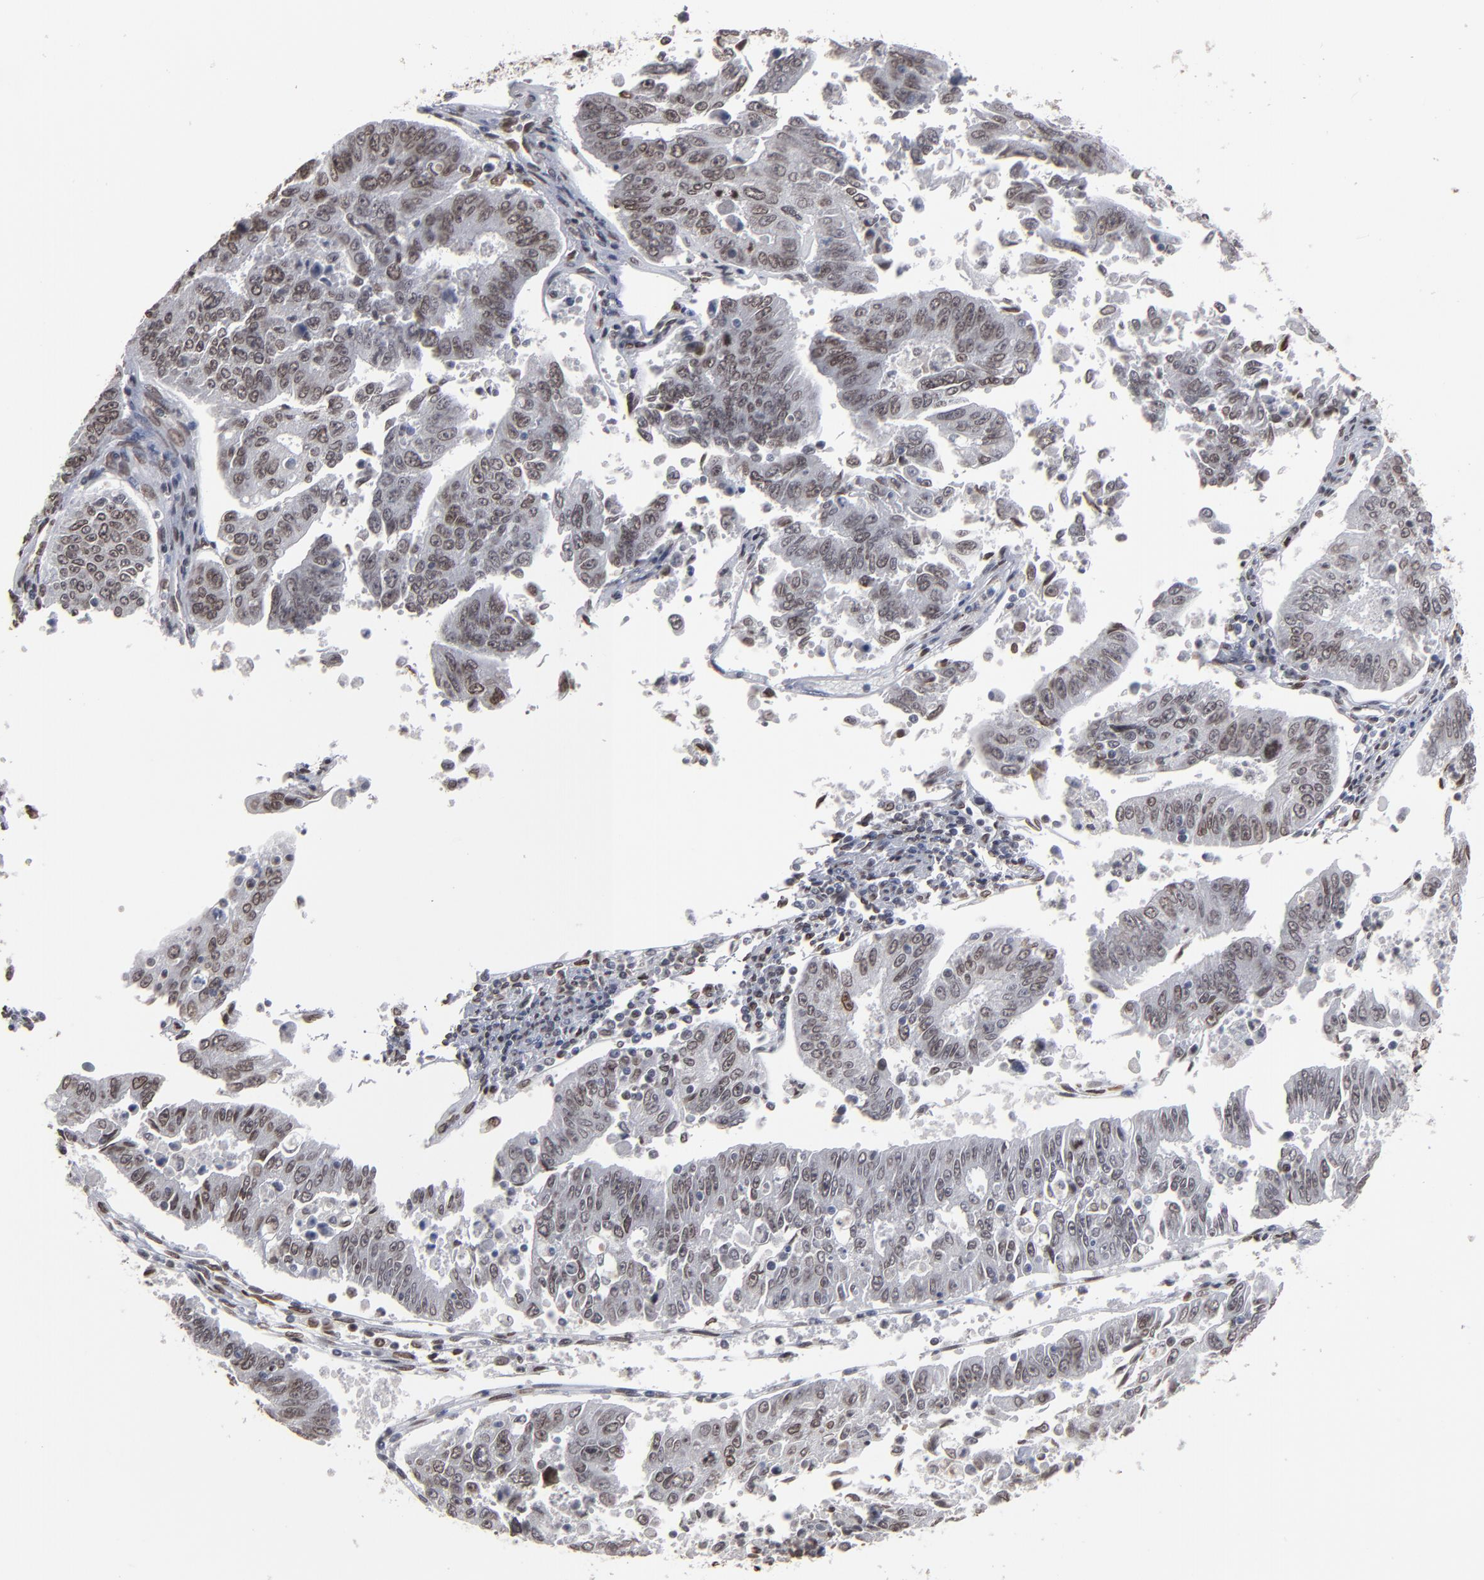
{"staining": {"intensity": "moderate", "quantity": "25%-75%", "location": "nuclear"}, "tissue": "endometrial cancer", "cell_type": "Tumor cells", "image_type": "cancer", "snomed": [{"axis": "morphology", "description": "Adenocarcinoma, NOS"}, {"axis": "topography", "description": "Endometrium"}], "caption": "The immunohistochemical stain labels moderate nuclear staining in tumor cells of endometrial cancer tissue. (Brightfield microscopy of DAB IHC at high magnification).", "gene": "BAZ1A", "patient": {"sex": "female", "age": 42}}